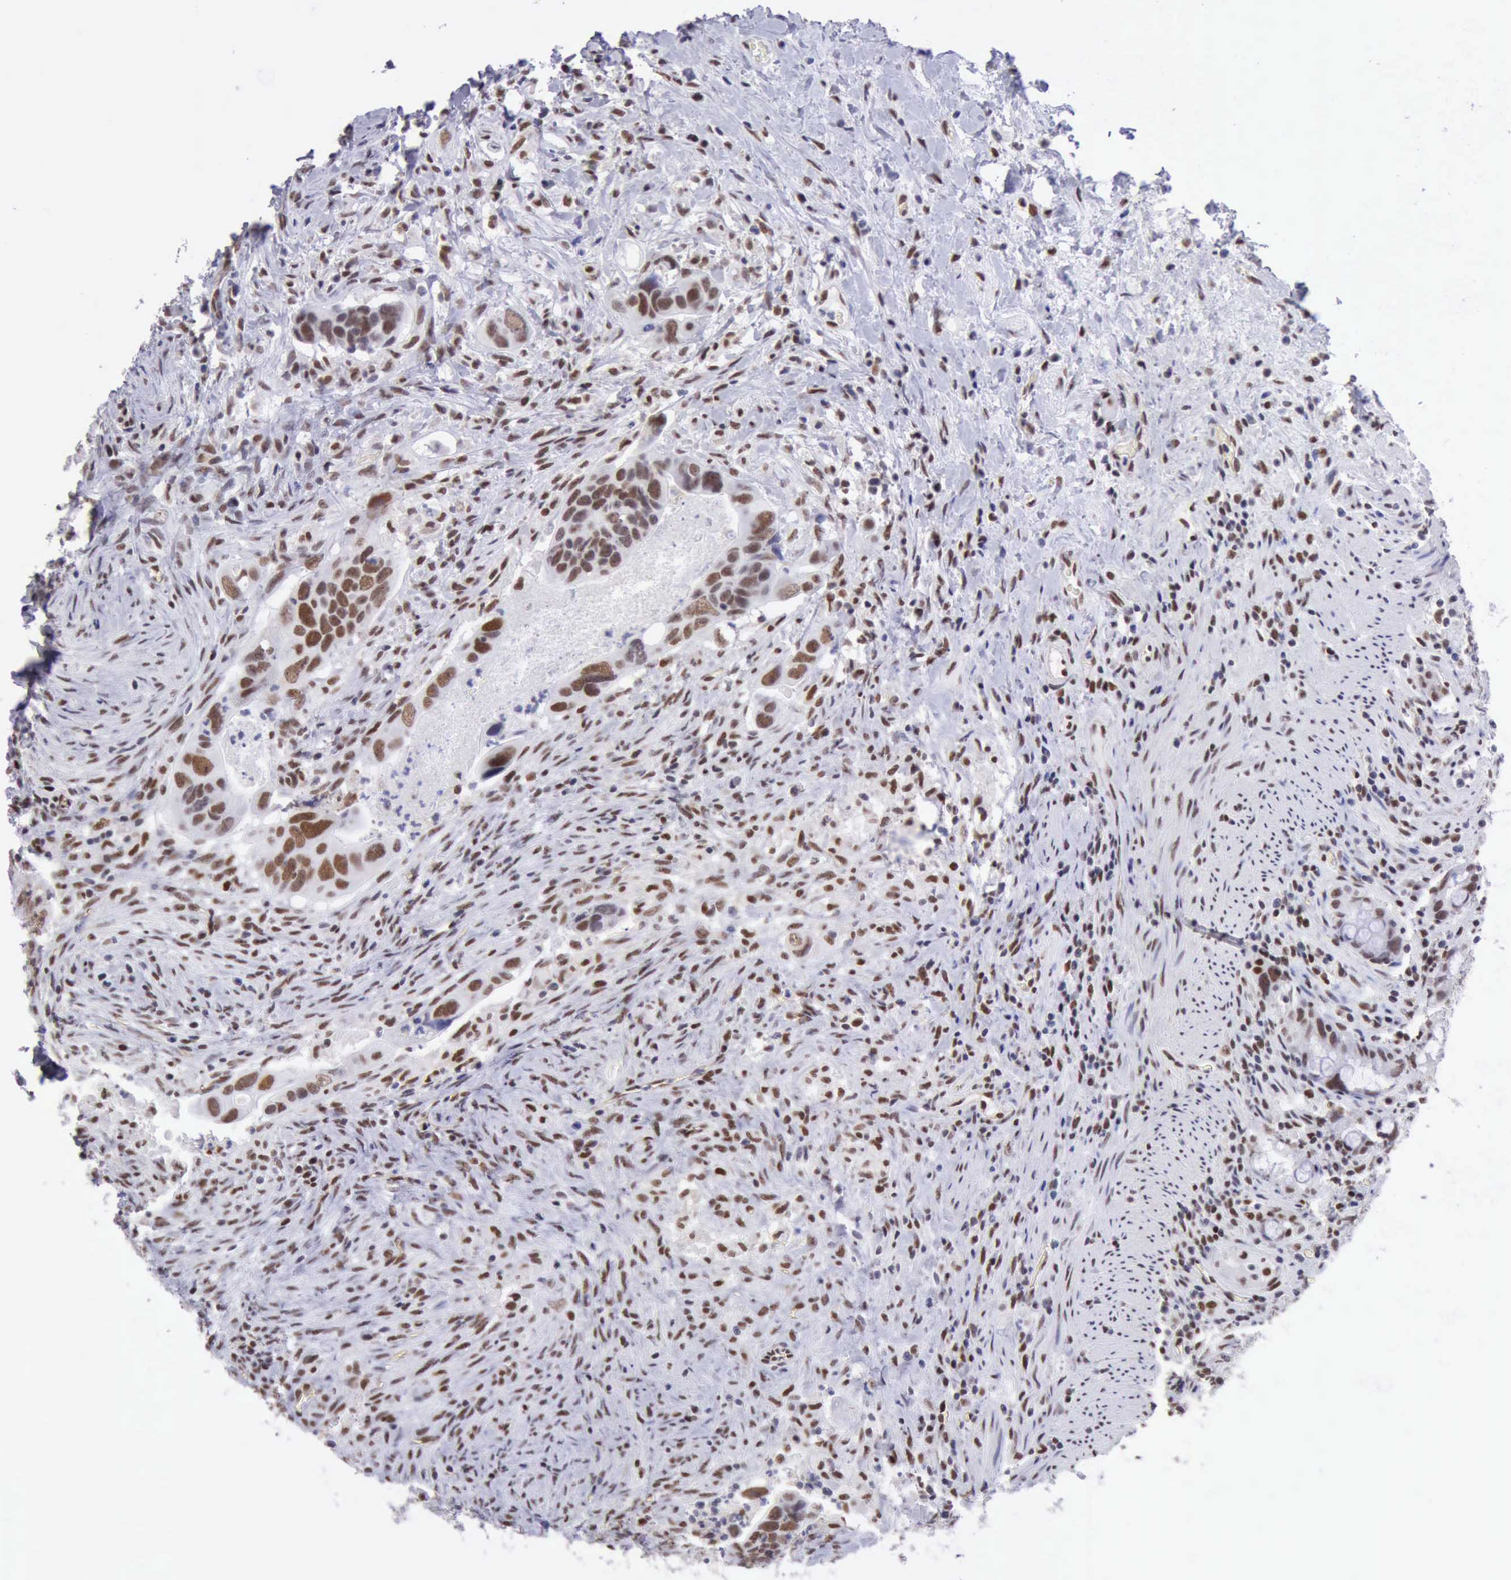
{"staining": {"intensity": "weak", "quantity": "25%-75%", "location": "nuclear"}, "tissue": "colorectal cancer", "cell_type": "Tumor cells", "image_type": "cancer", "snomed": [{"axis": "morphology", "description": "Adenocarcinoma, NOS"}, {"axis": "topography", "description": "Rectum"}], "caption": "An image of colorectal cancer (adenocarcinoma) stained for a protein exhibits weak nuclear brown staining in tumor cells.", "gene": "ERCC4", "patient": {"sex": "male", "age": 53}}